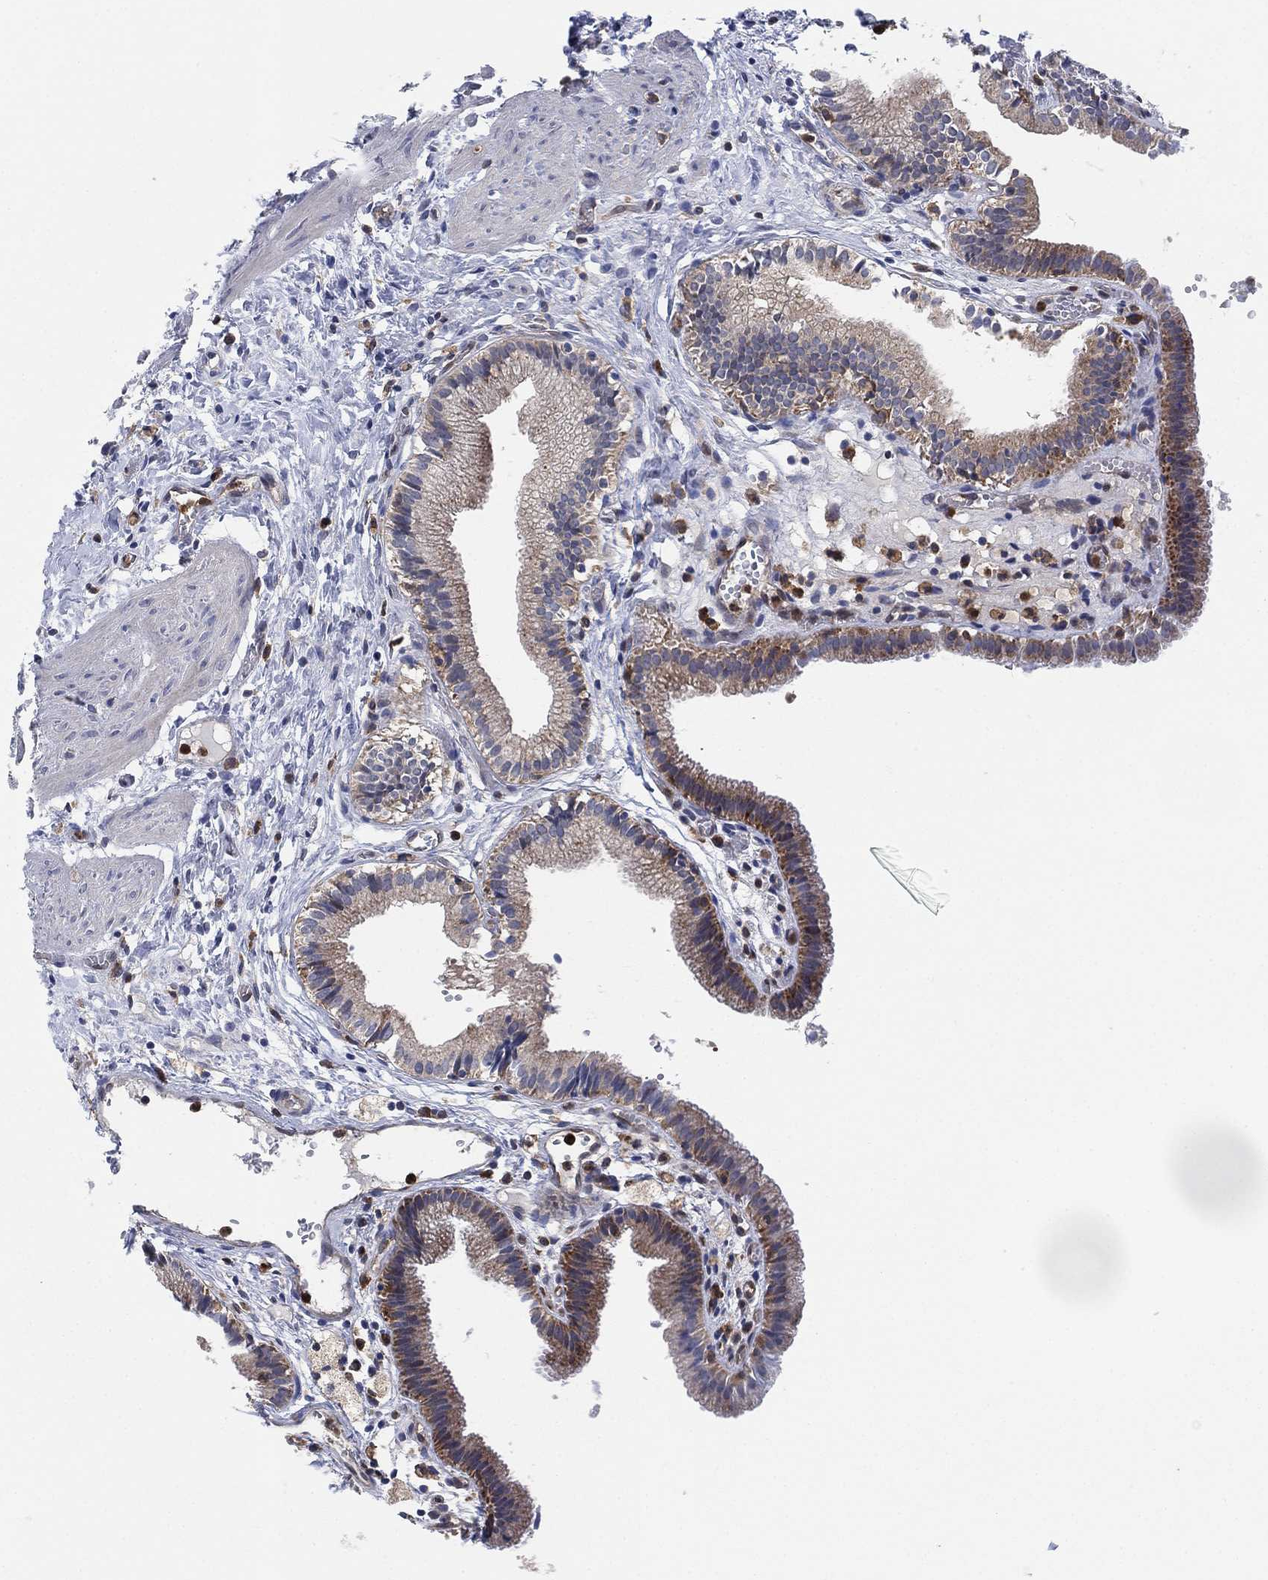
{"staining": {"intensity": "strong", "quantity": ">75%", "location": "cytoplasmic/membranous"}, "tissue": "gallbladder", "cell_type": "Glandular cells", "image_type": "normal", "snomed": [{"axis": "morphology", "description": "Normal tissue, NOS"}, {"axis": "topography", "description": "Gallbladder"}], "caption": "Brown immunohistochemical staining in benign gallbladder demonstrates strong cytoplasmic/membranous expression in approximately >75% of glandular cells. Nuclei are stained in blue.", "gene": "FES", "patient": {"sex": "female", "age": 24}}